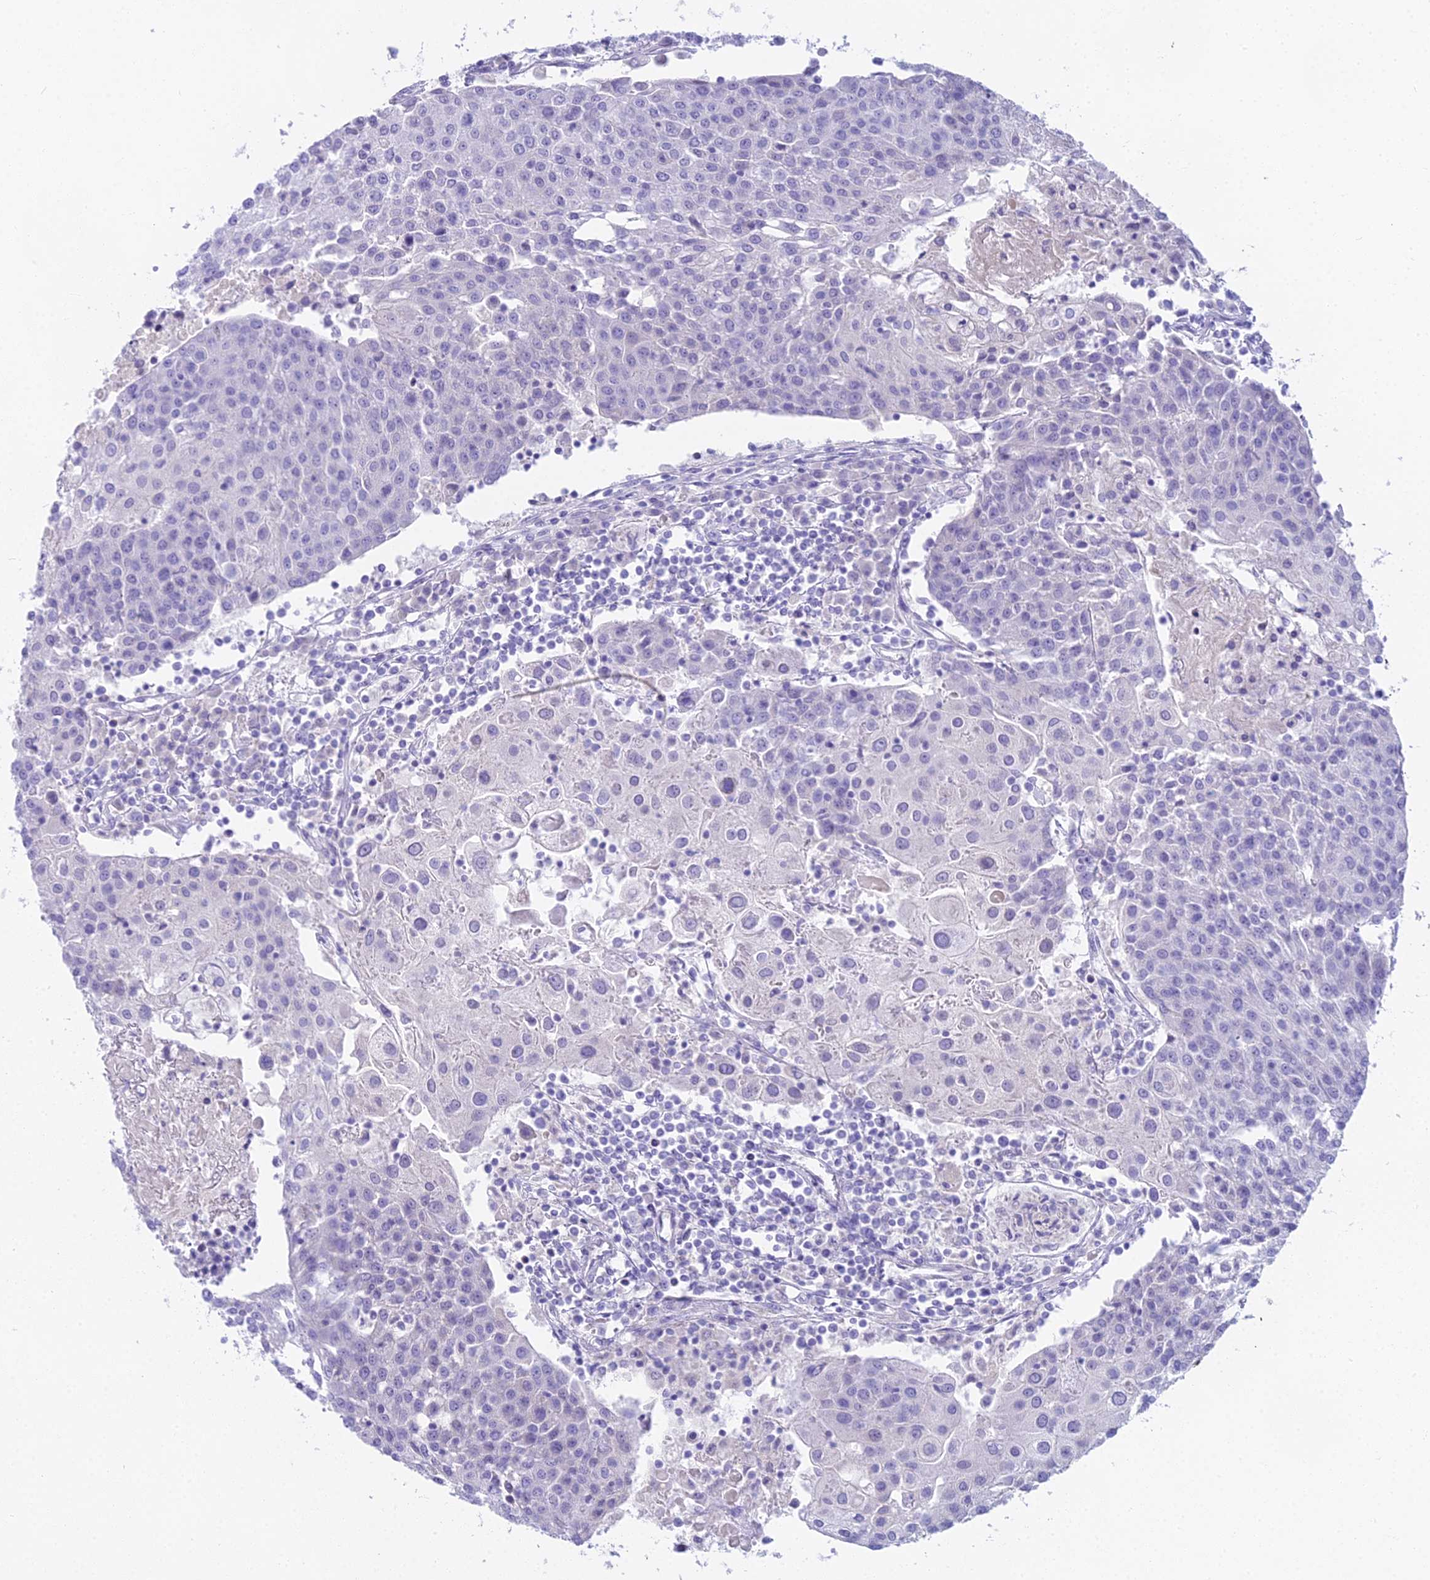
{"staining": {"intensity": "negative", "quantity": "none", "location": "none"}, "tissue": "urothelial cancer", "cell_type": "Tumor cells", "image_type": "cancer", "snomed": [{"axis": "morphology", "description": "Urothelial carcinoma, High grade"}, {"axis": "topography", "description": "Urinary bladder"}], "caption": "An immunohistochemistry (IHC) micrograph of urothelial cancer is shown. There is no staining in tumor cells of urothelial cancer.", "gene": "UNC80", "patient": {"sex": "female", "age": 85}}